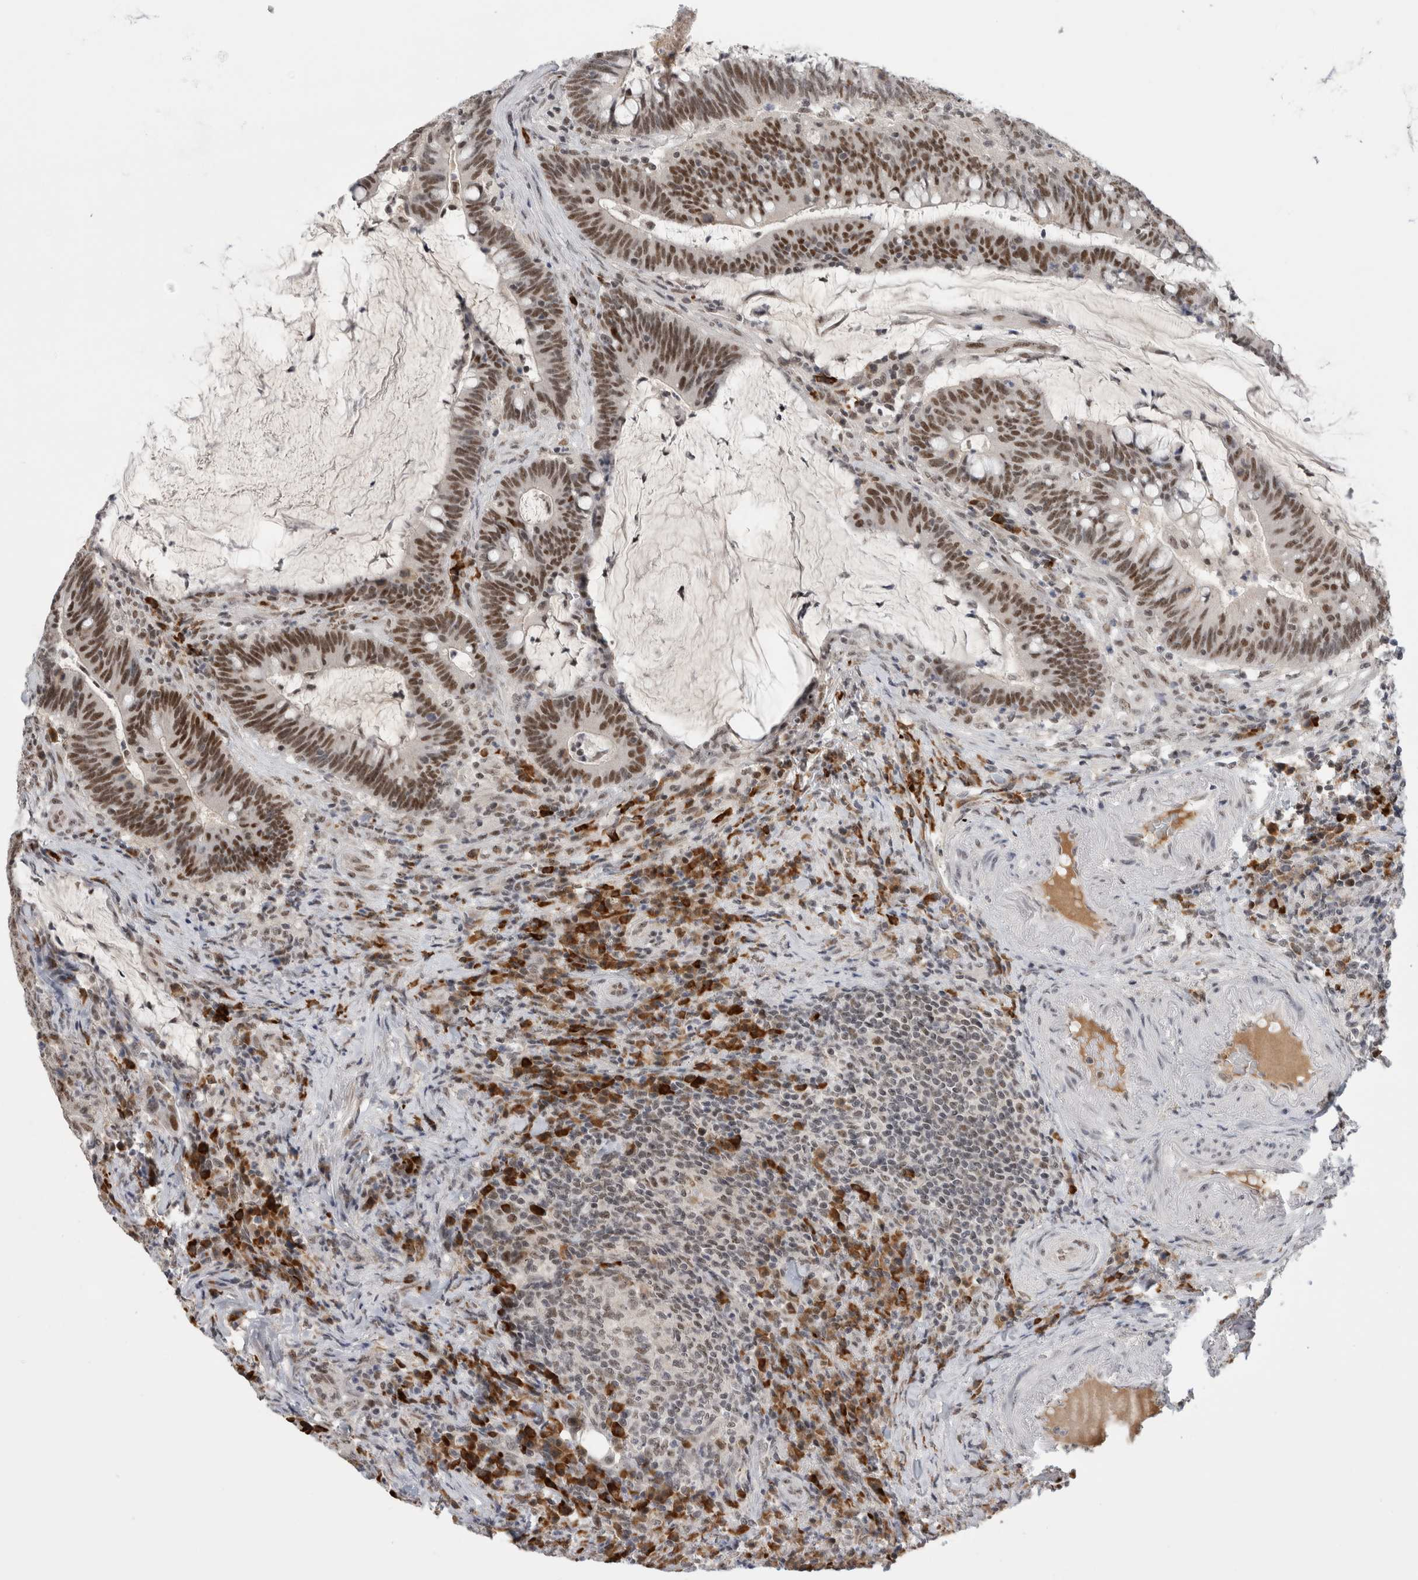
{"staining": {"intensity": "strong", "quantity": "25%-75%", "location": "nuclear"}, "tissue": "colorectal cancer", "cell_type": "Tumor cells", "image_type": "cancer", "snomed": [{"axis": "morphology", "description": "Adenocarcinoma, NOS"}, {"axis": "topography", "description": "Colon"}], "caption": "Human colorectal cancer stained with a protein marker exhibits strong staining in tumor cells.", "gene": "ZNF24", "patient": {"sex": "female", "age": 66}}